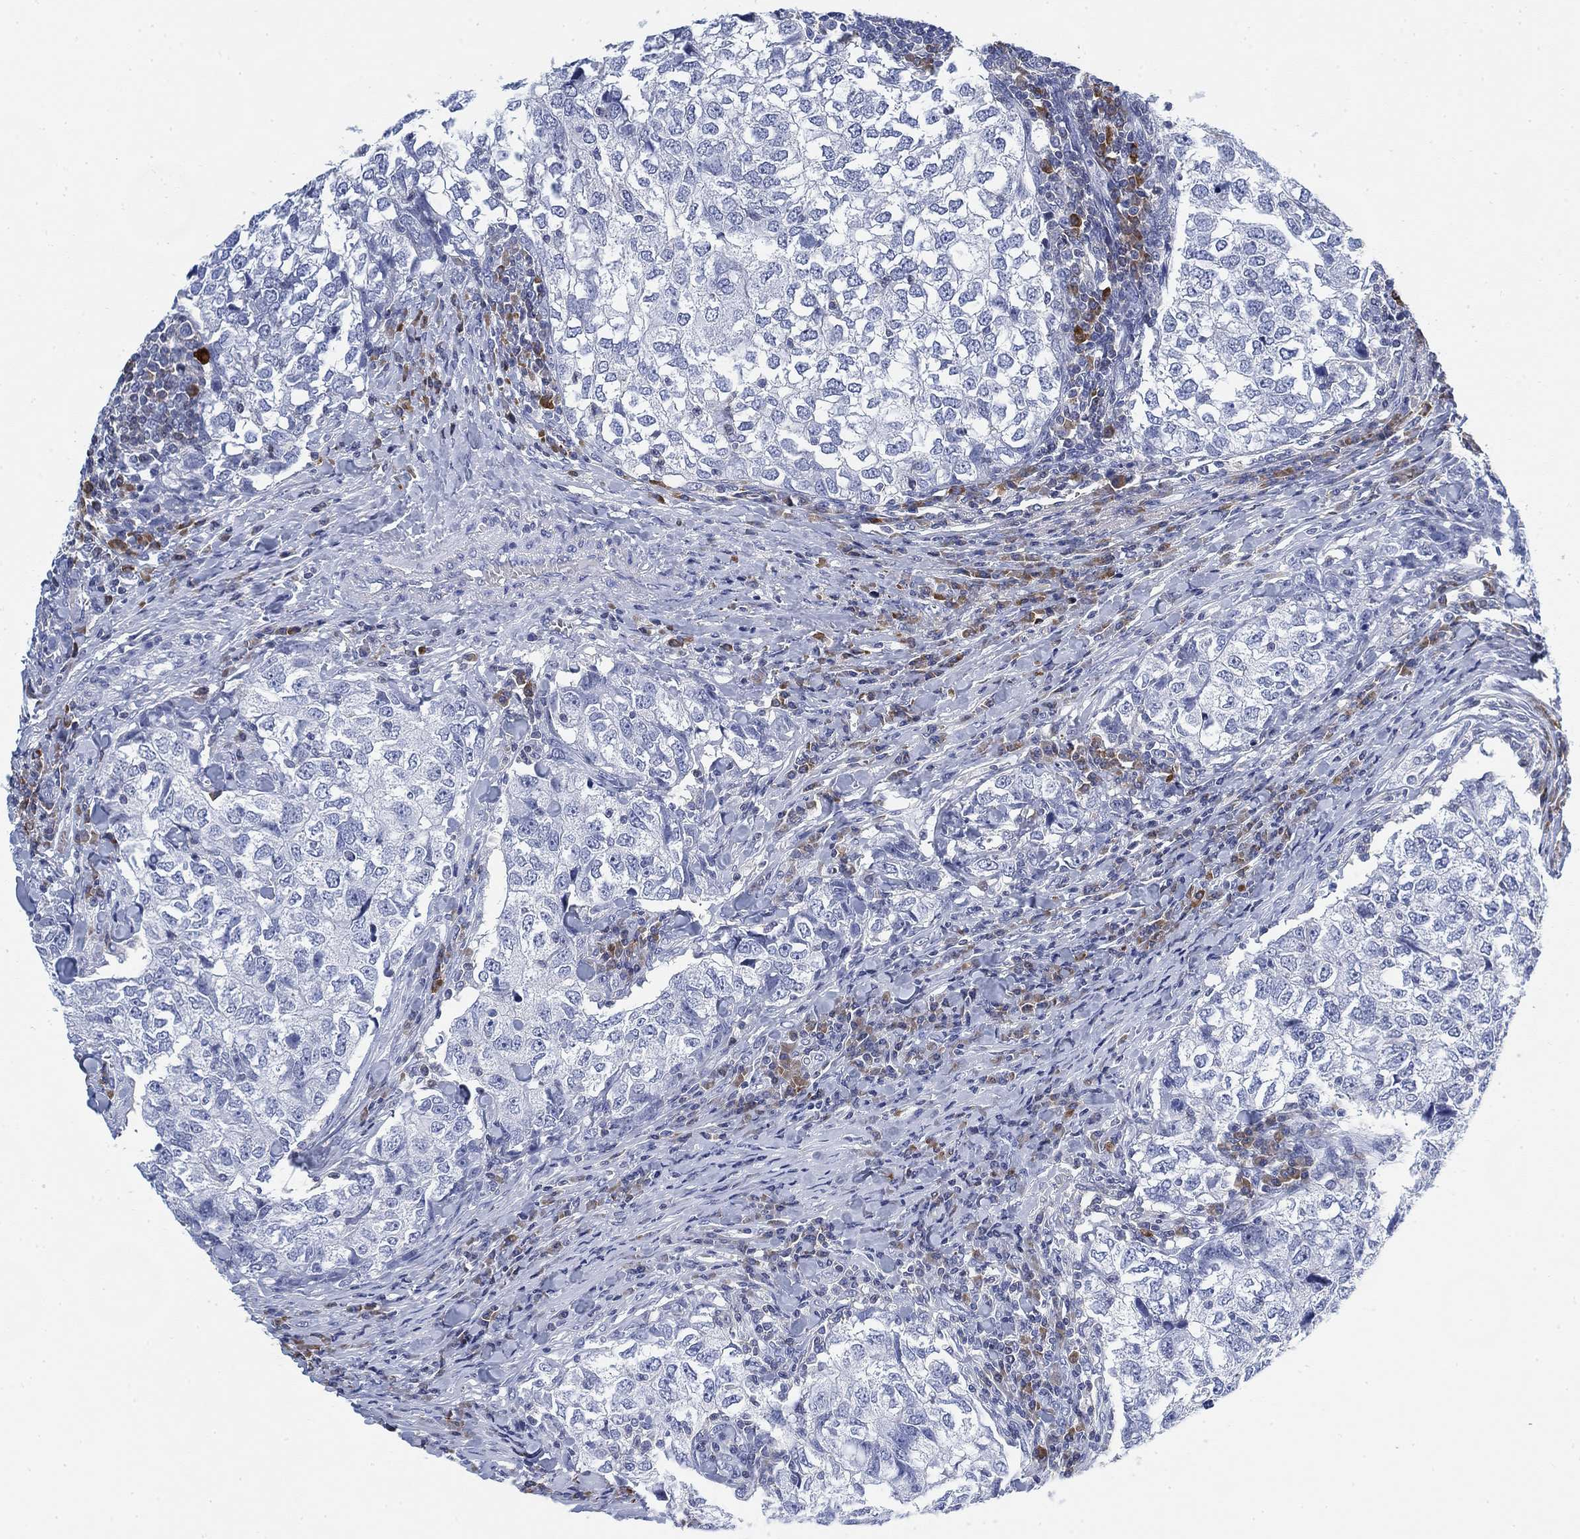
{"staining": {"intensity": "negative", "quantity": "none", "location": "none"}, "tissue": "breast cancer", "cell_type": "Tumor cells", "image_type": "cancer", "snomed": [{"axis": "morphology", "description": "Duct carcinoma"}, {"axis": "topography", "description": "Breast"}], "caption": "The micrograph demonstrates no significant positivity in tumor cells of breast cancer (infiltrating ductal carcinoma). Nuclei are stained in blue.", "gene": "FYB1", "patient": {"sex": "female", "age": 30}}